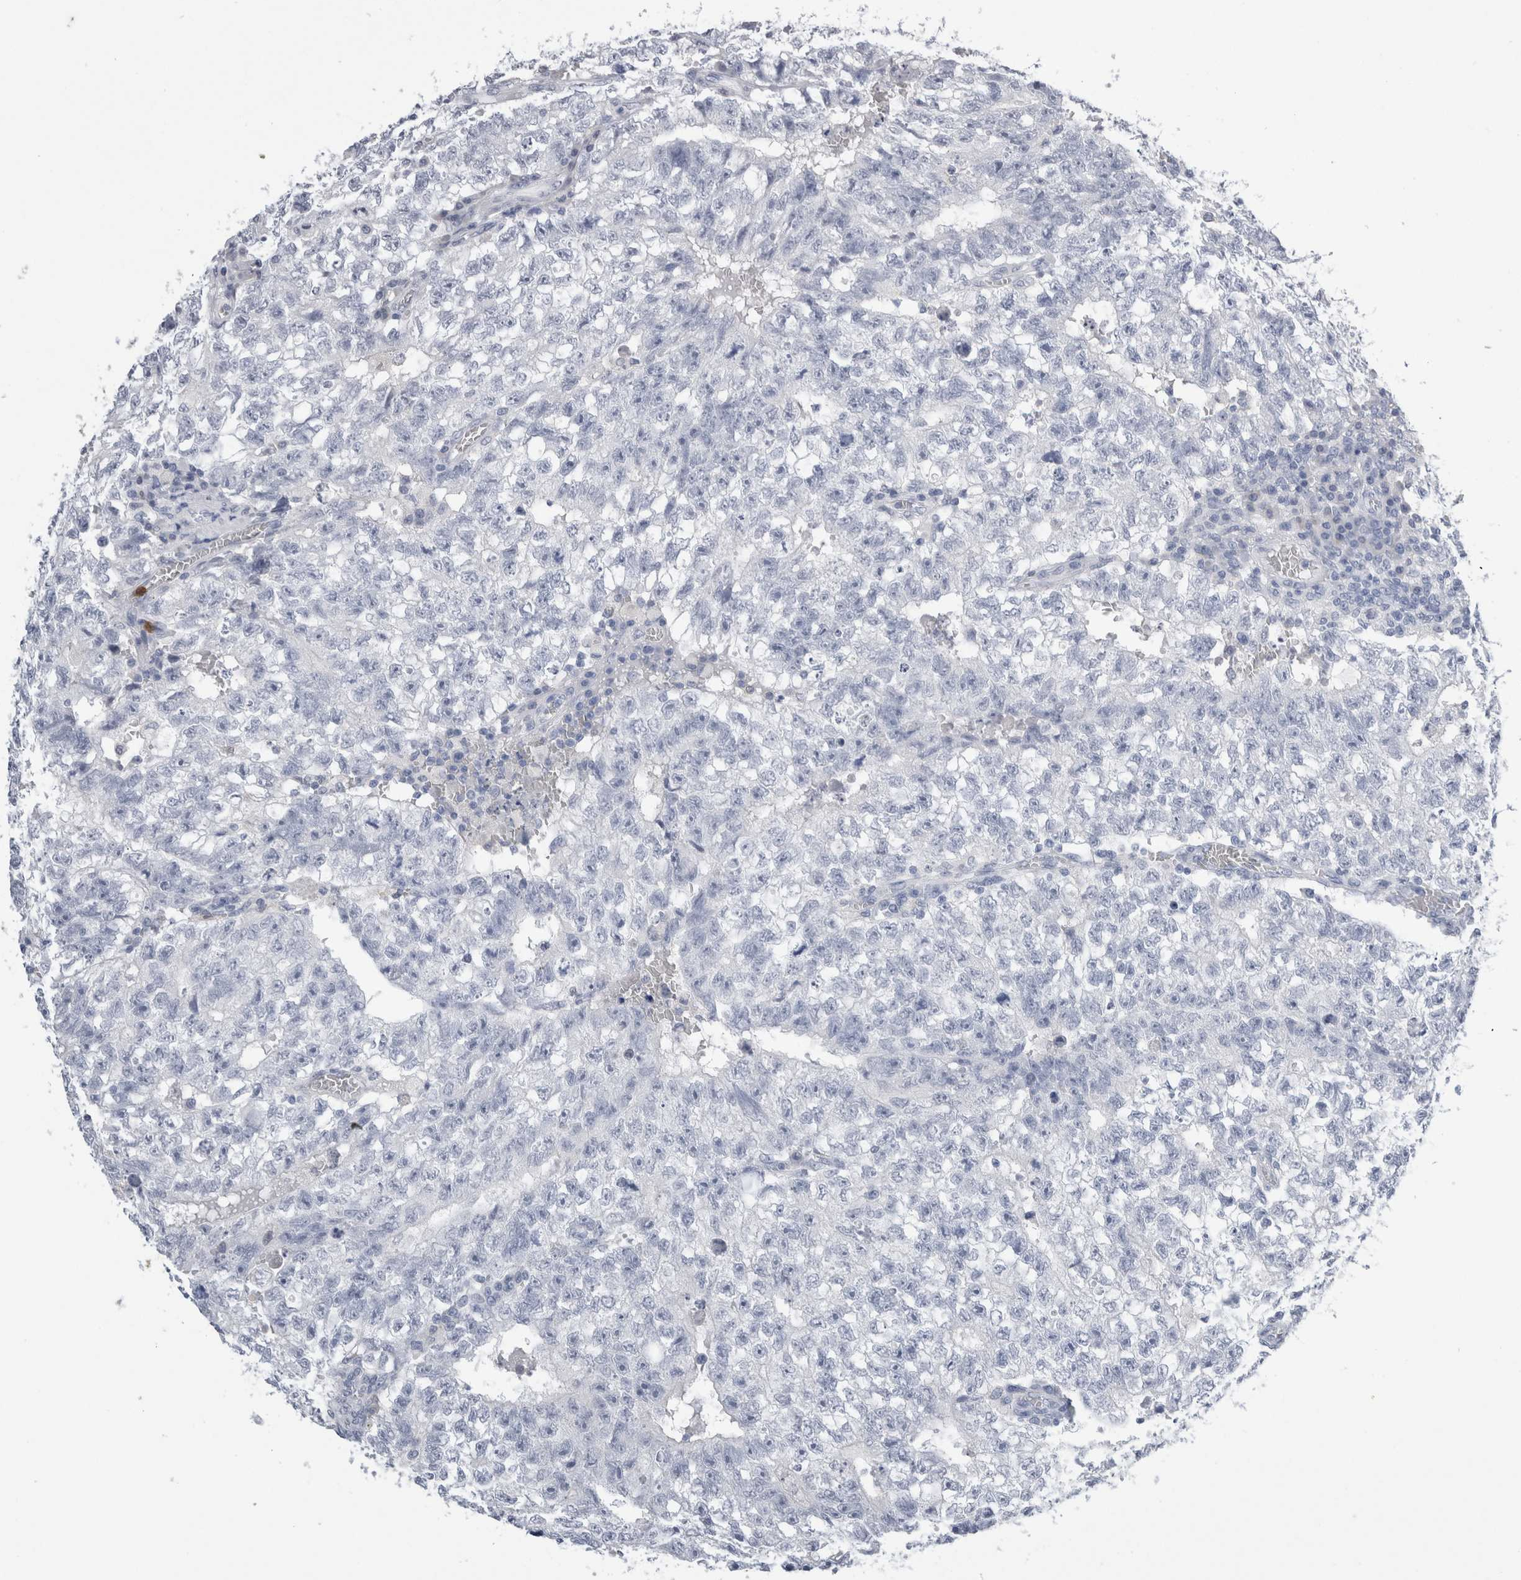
{"staining": {"intensity": "negative", "quantity": "none", "location": "none"}, "tissue": "testis cancer", "cell_type": "Tumor cells", "image_type": "cancer", "snomed": [{"axis": "morphology", "description": "Seminoma, NOS"}, {"axis": "morphology", "description": "Carcinoma, Embryonal, NOS"}, {"axis": "topography", "description": "Testis"}], "caption": "Immunohistochemistry photomicrograph of human testis cancer (embryonal carcinoma) stained for a protein (brown), which demonstrates no expression in tumor cells.", "gene": "S100A12", "patient": {"sex": "male", "age": 38}}